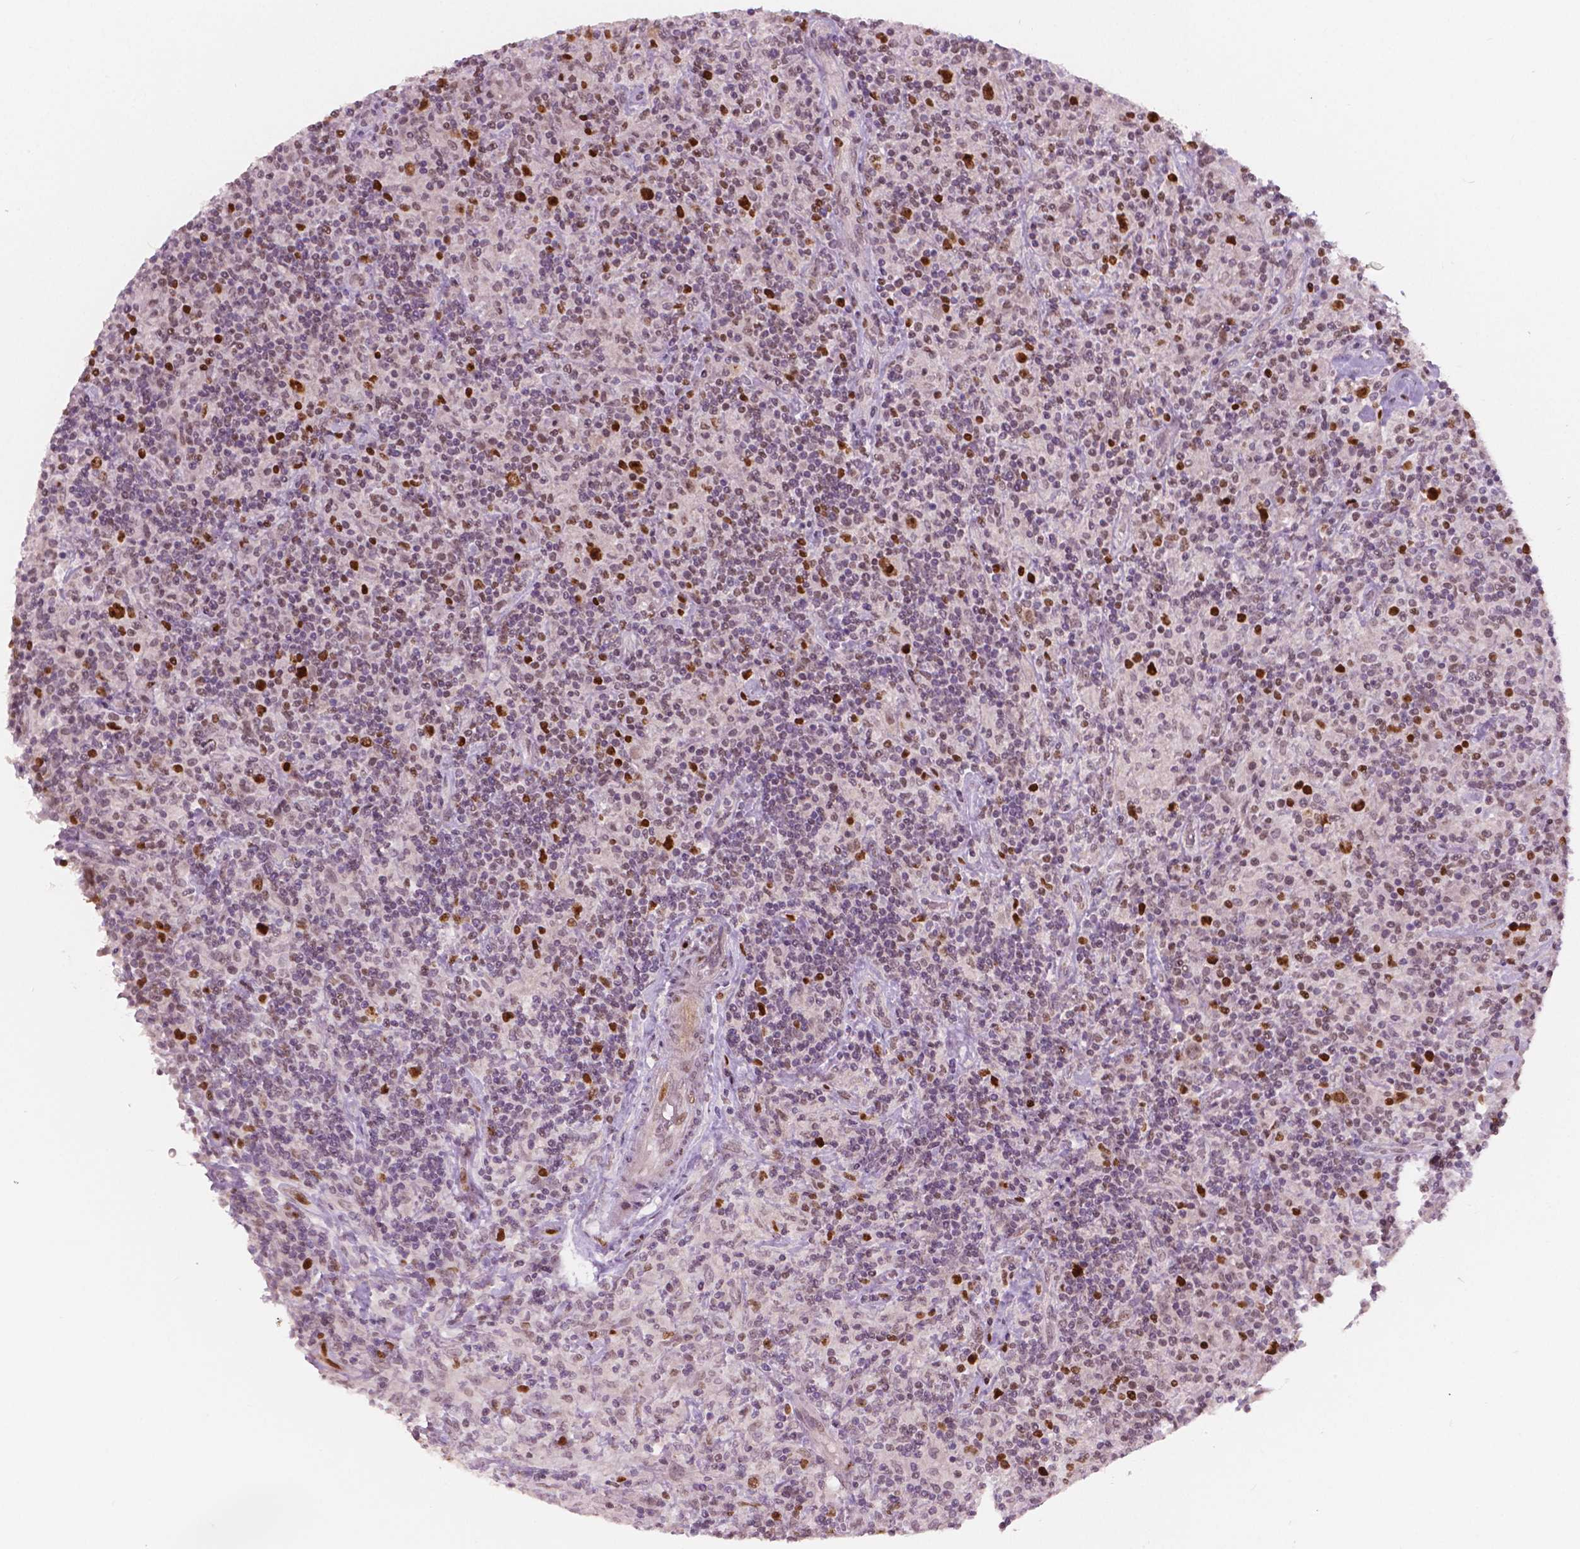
{"staining": {"intensity": "strong", "quantity": ">75%", "location": "nuclear"}, "tissue": "lymphoma", "cell_type": "Tumor cells", "image_type": "cancer", "snomed": [{"axis": "morphology", "description": "Hodgkin's disease, NOS"}, {"axis": "topography", "description": "Lymph node"}], "caption": "An immunohistochemistry image of neoplastic tissue is shown. Protein staining in brown highlights strong nuclear positivity in Hodgkin's disease within tumor cells.", "gene": "NSD2", "patient": {"sex": "male", "age": 70}}